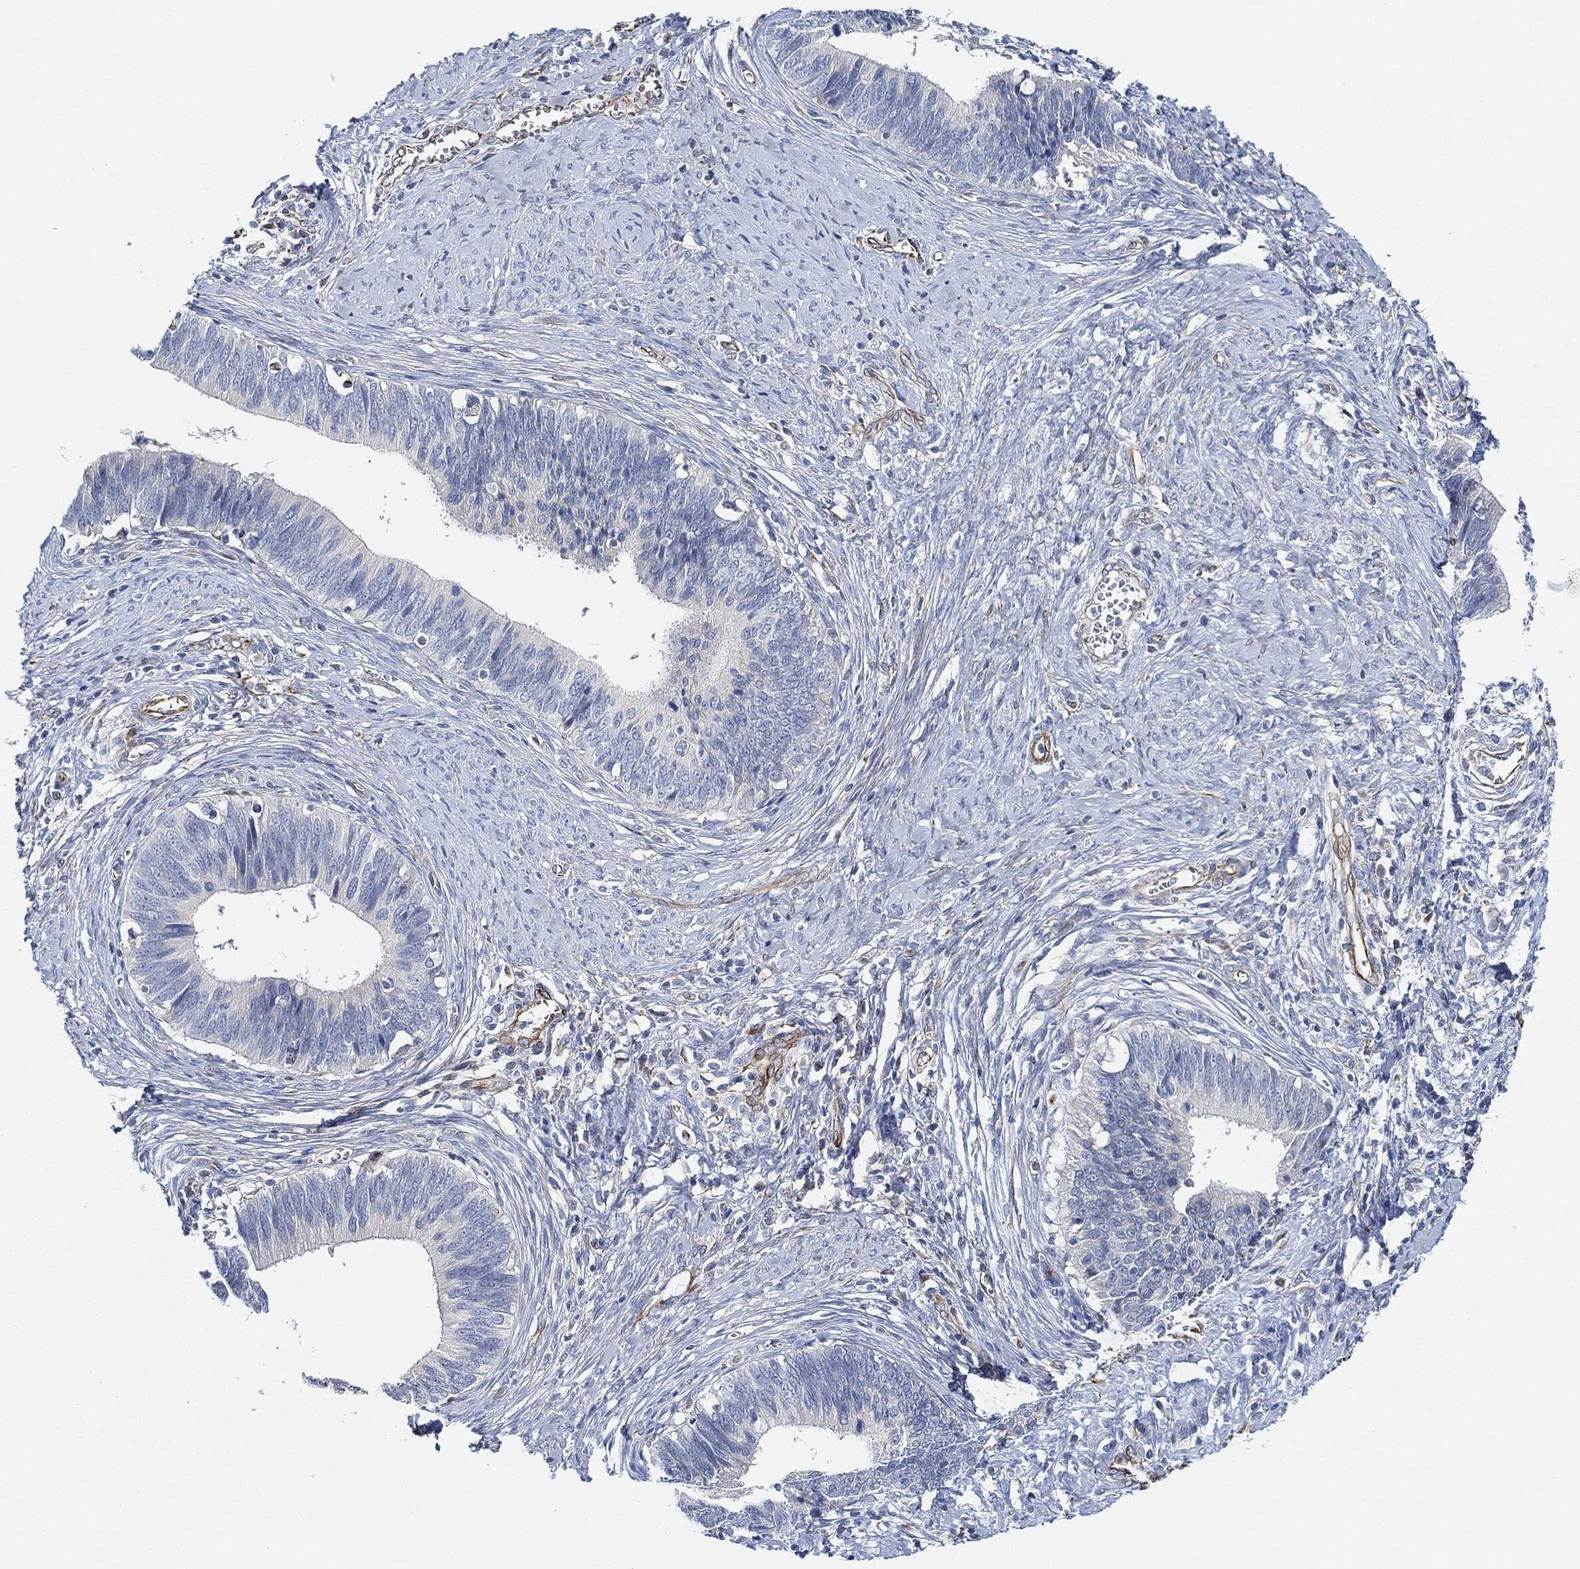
{"staining": {"intensity": "negative", "quantity": "none", "location": "none"}, "tissue": "cervical cancer", "cell_type": "Tumor cells", "image_type": "cancer", "snomed": [{"axis": "morphology", "description": "Adenocarcinoma, NOS"}, {"axis": "topography", "description": "Cervix"}], "caption": "DAB (3,3'-diaminobenzidine) immunohistochemical staining of human adenocarcinoma (cervical) demonstrates no significant staining in tumor cells.", "gene": "THSD1", "patient": {"sex": "female", "age": 42}}